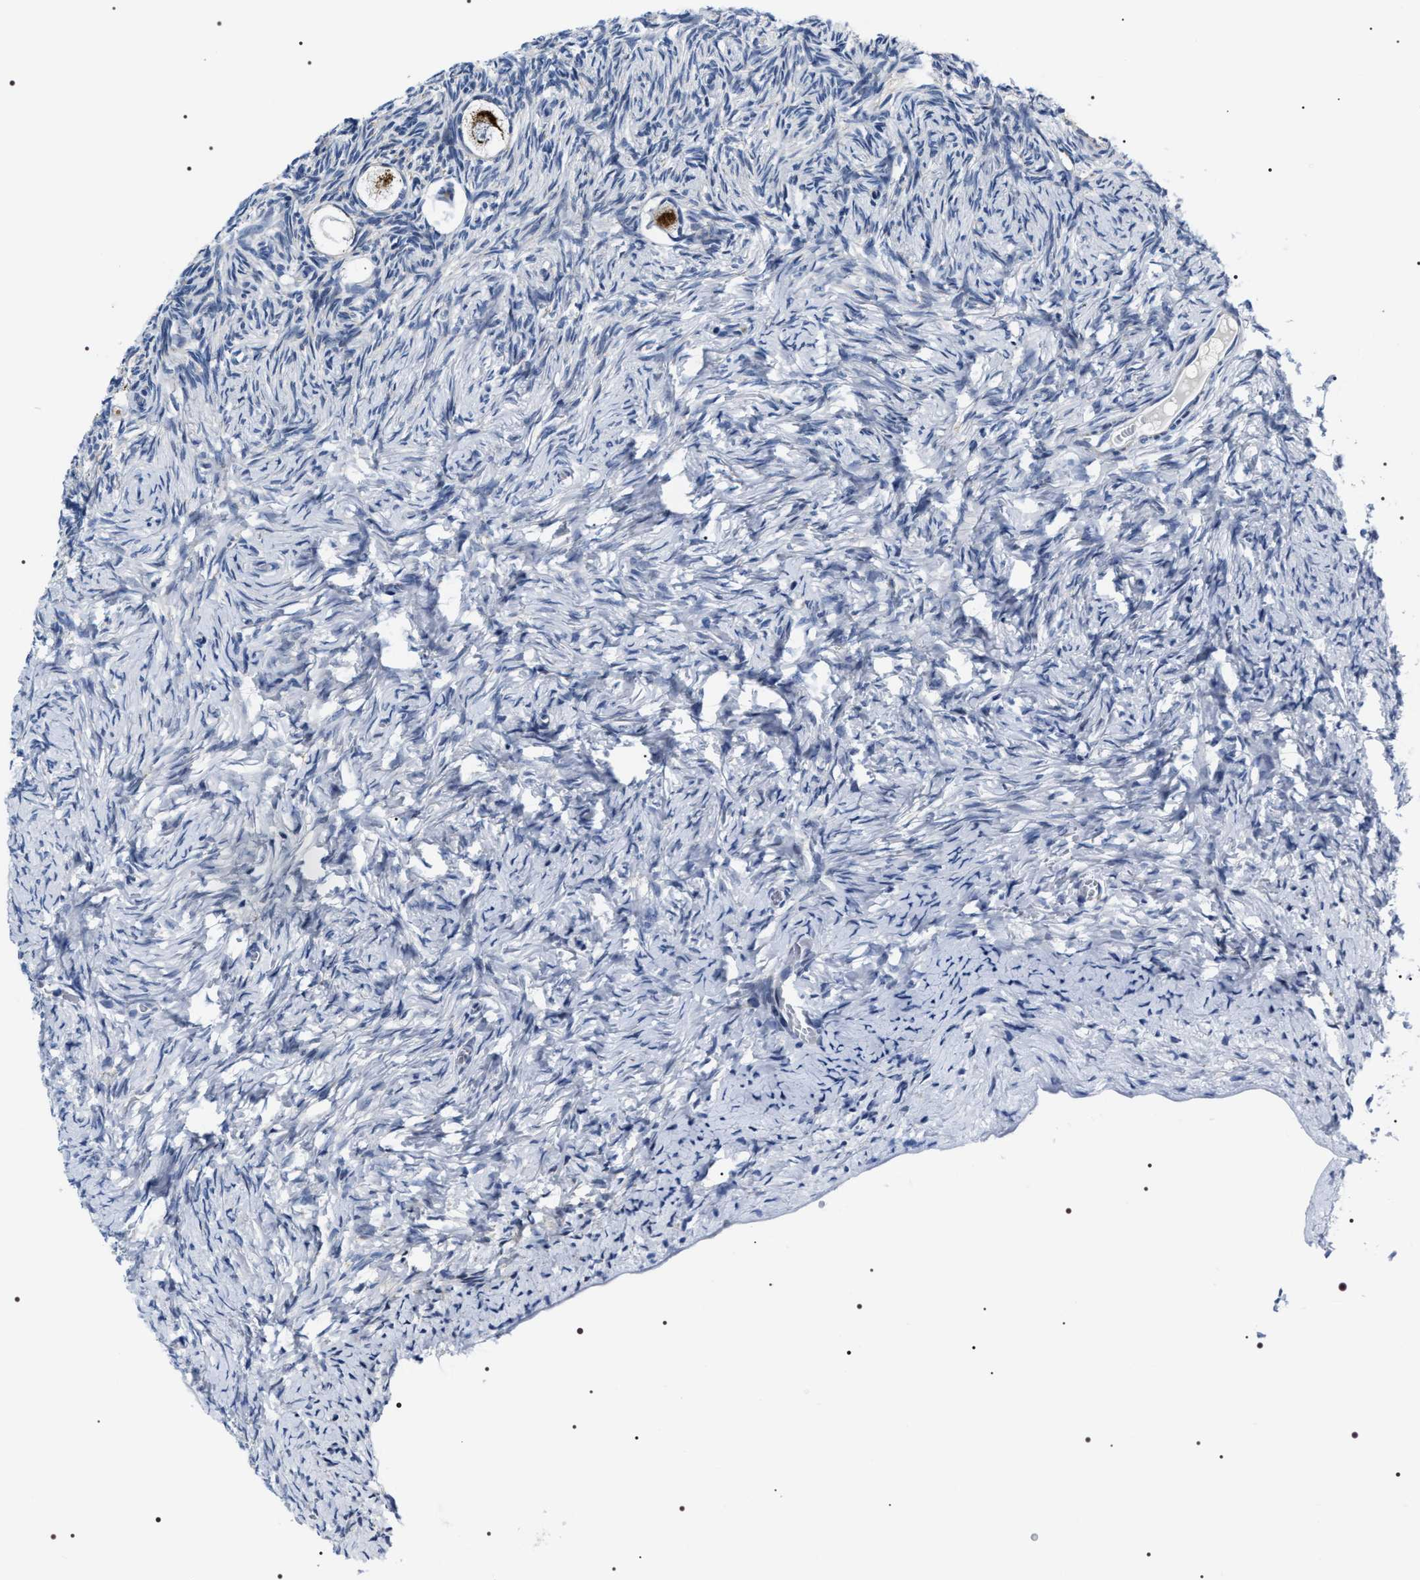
{"staining": {"intensity": "moderate", "quantity": ">75%", "location": "cytoplasmic/membranous"}, "tissue": "ovary", "cell_type": "Follicle cells", "image_type": "normal", "snomed": [{"axis": "morphology", "description": "Normal tissue, NOS"}, {"axis": "topography", "description": "Ovary"}], "caption": "Moderate cytoplasmic/membranous staining is seen in about >75% of follicle cells in unremarkable ovary.", "gene": "NTMT1", "patient": {"sex": "female", "age": 27}}